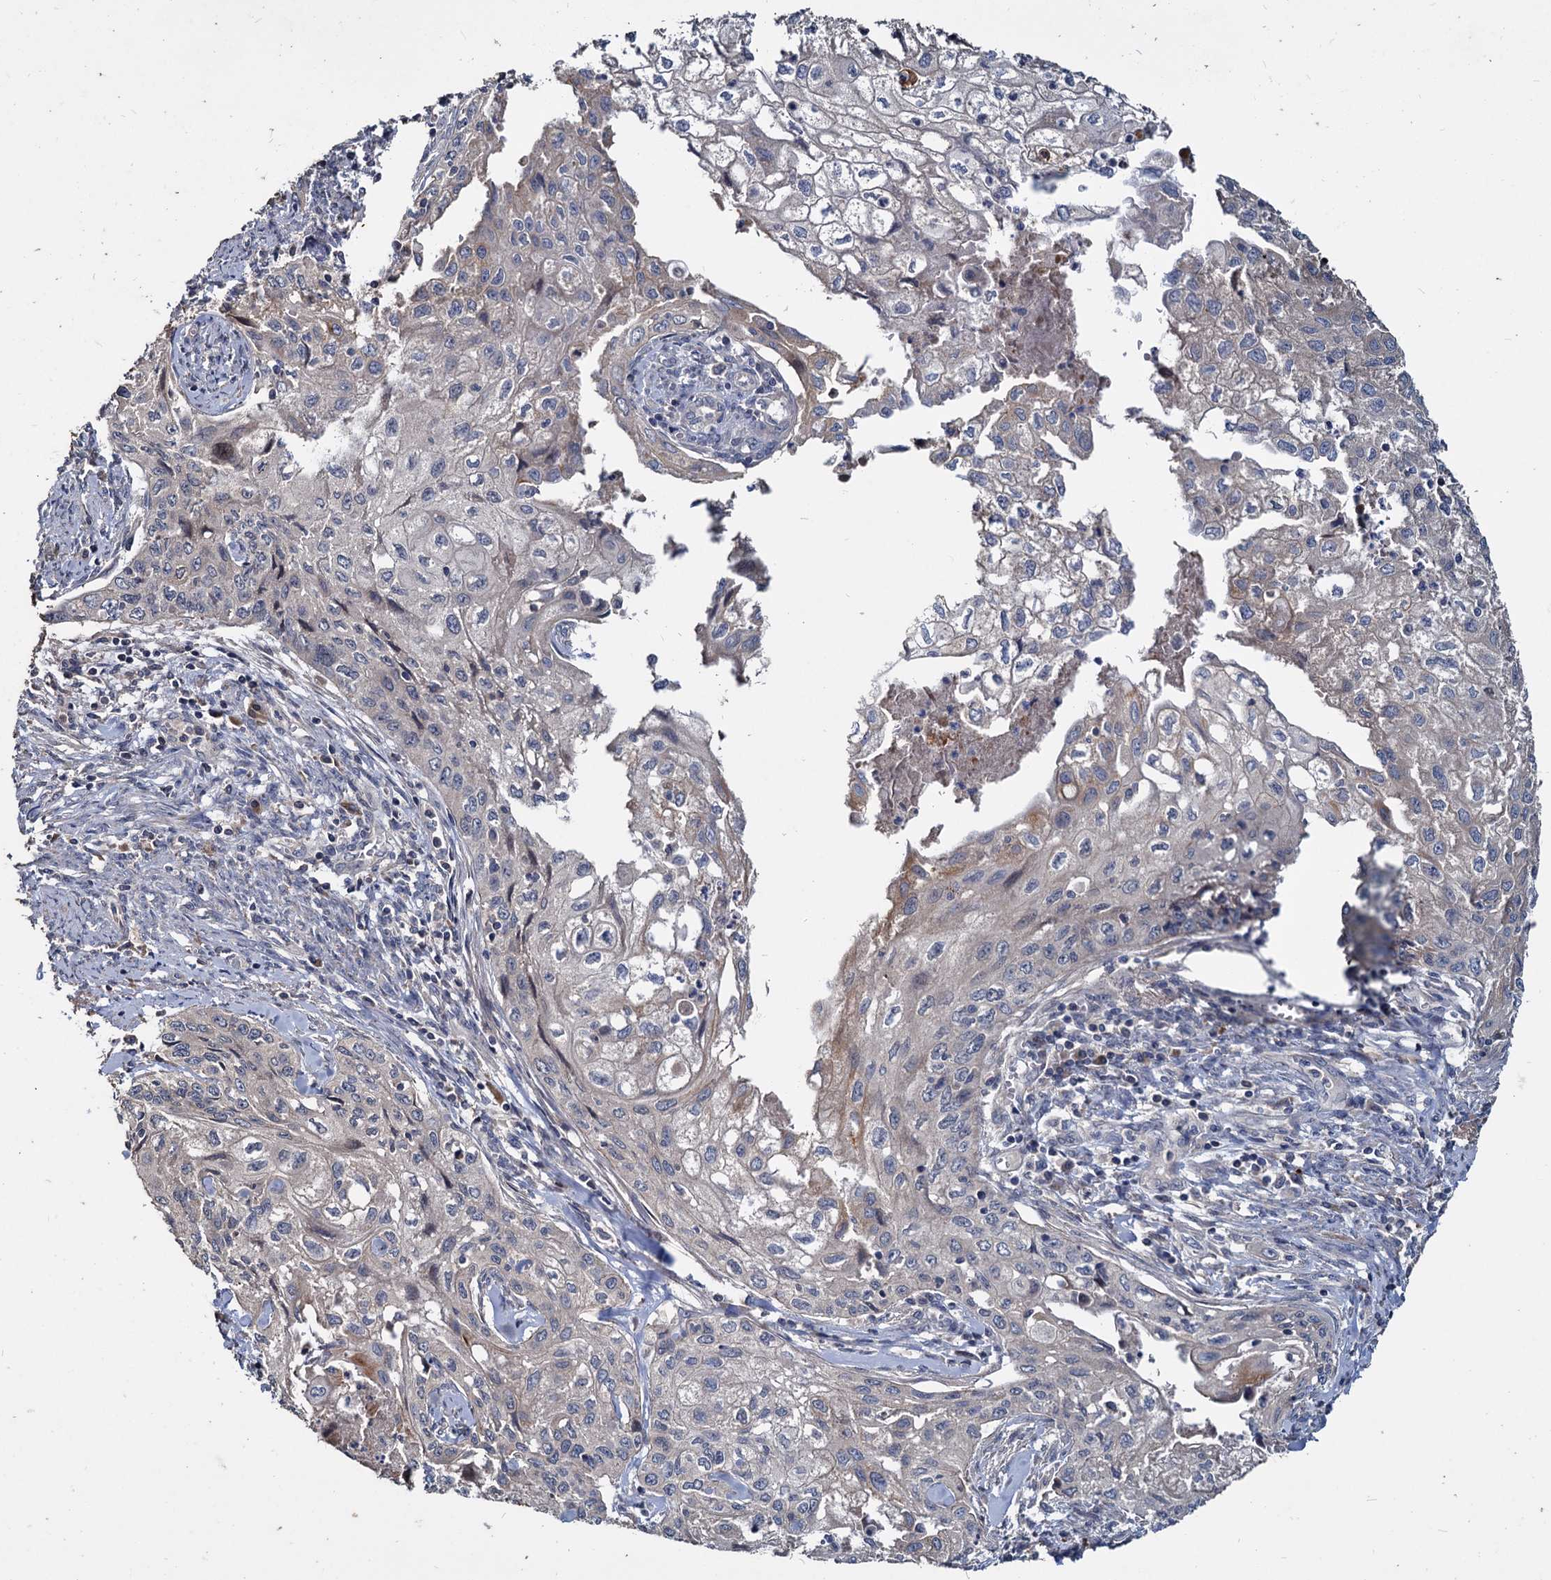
{"staining": {"intensity": "negative", "quantity": "none", "location": "none"}, "tissue": "cervical cancer", "cell_type": "Tumor cells", "image_type": "cancer", "snomed": [{"axis": "morphology", "description": "Squamous cell carcinoma, NOS"}, {"axis": "topography", "description": "Cervix"}], "caption": "This is an immunohistochemistry (IHC) image of human cervical cancer. There is no expression in tumor cells.", "gene": "DEPDC4", "patient": {"sex": "female", "age": 67}}